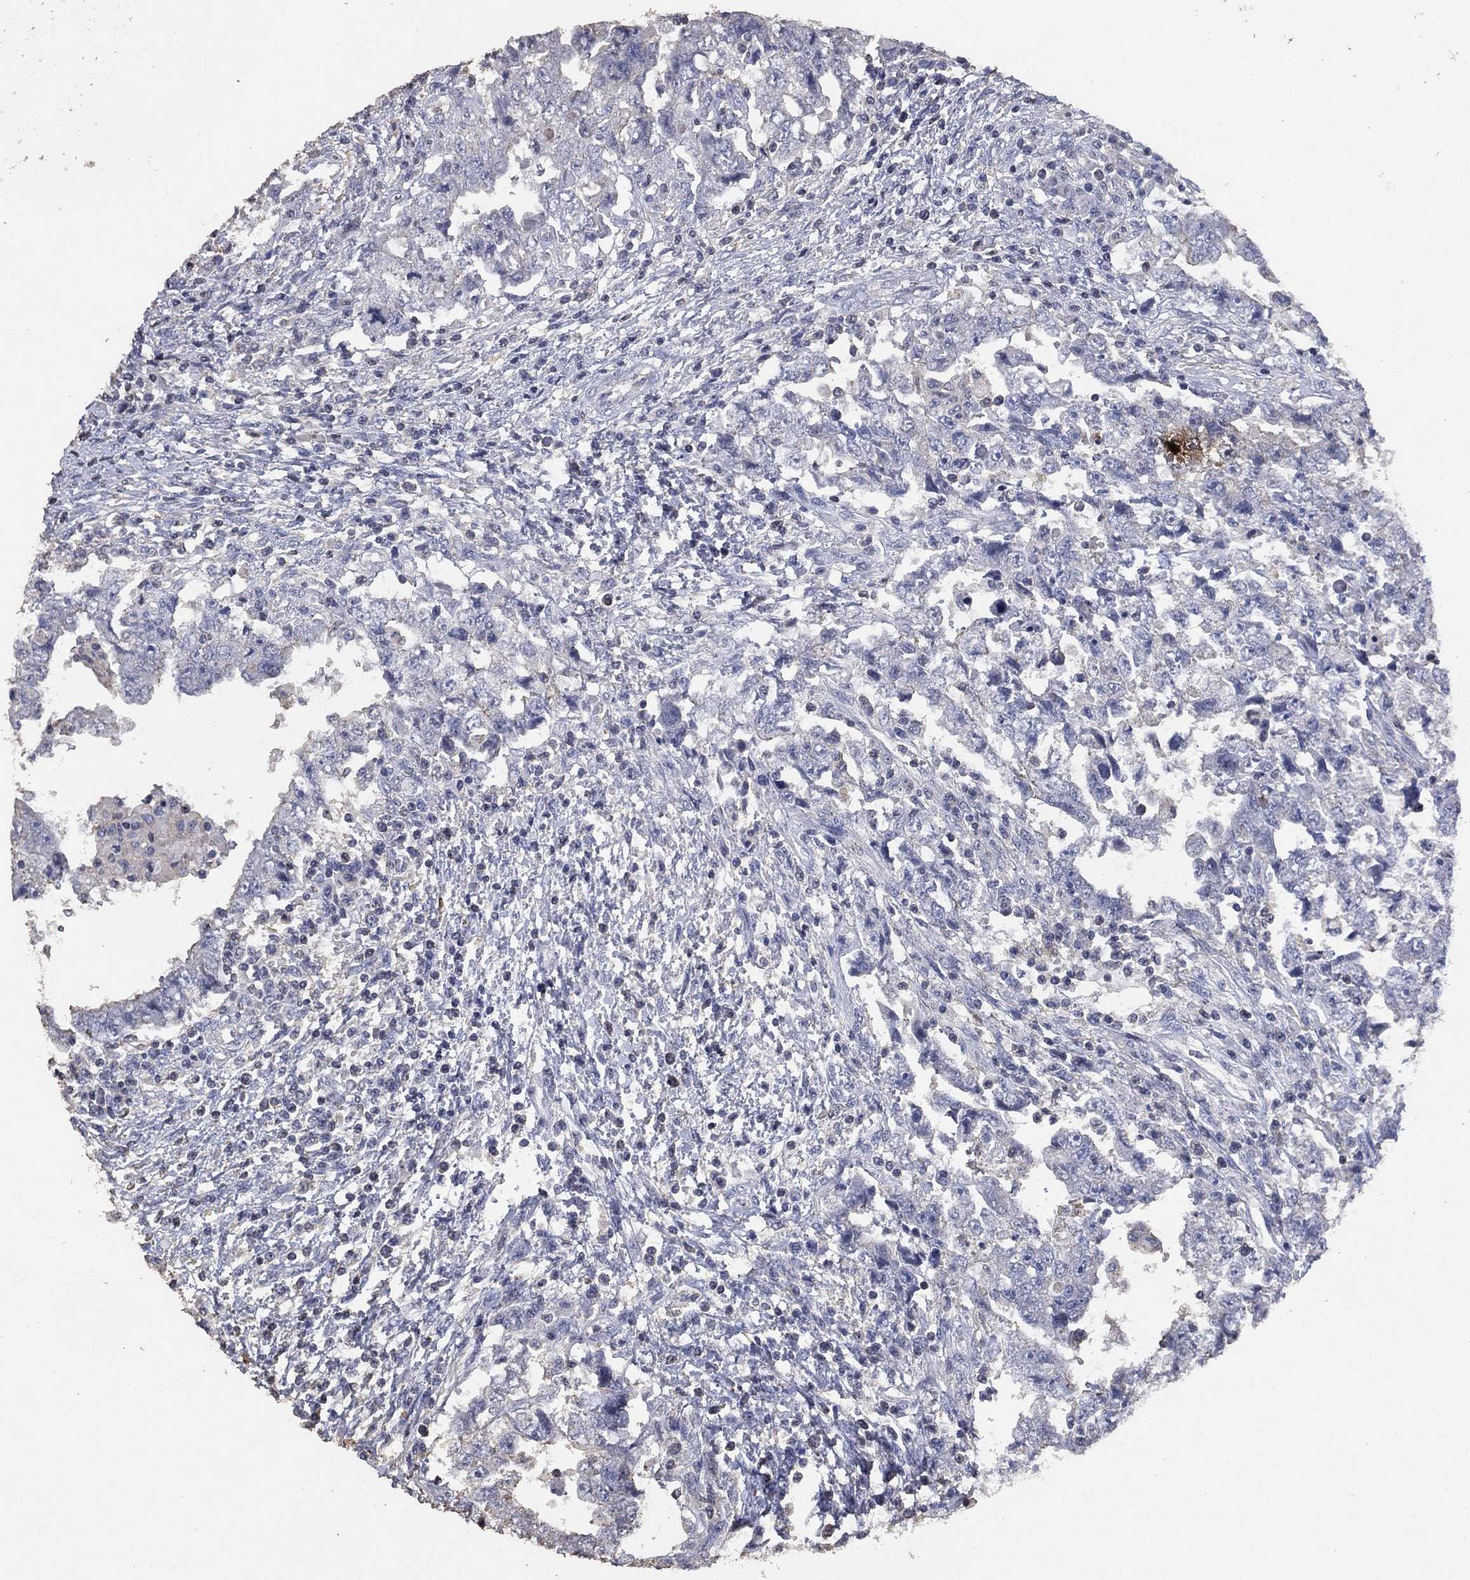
{"staining": {"intensity": "negative", "quantity": "none", "location": "none"}, "tissue": "testis cancer", "cell_type": "Tumor cells", "image_type": "cancer", "snomed": [{"axis": "morphology", "description": "Carcinoma, Embryonal, NOS"}, {"axis": "topography", "description": "Testis"}], "caption": "Human testis cancer stained for a protein using immunohistochemistry (IHC) displays no expression in tumor cells.", "gene": "ADPRHL1", "patient": {"sex": "male", "age": 26}}